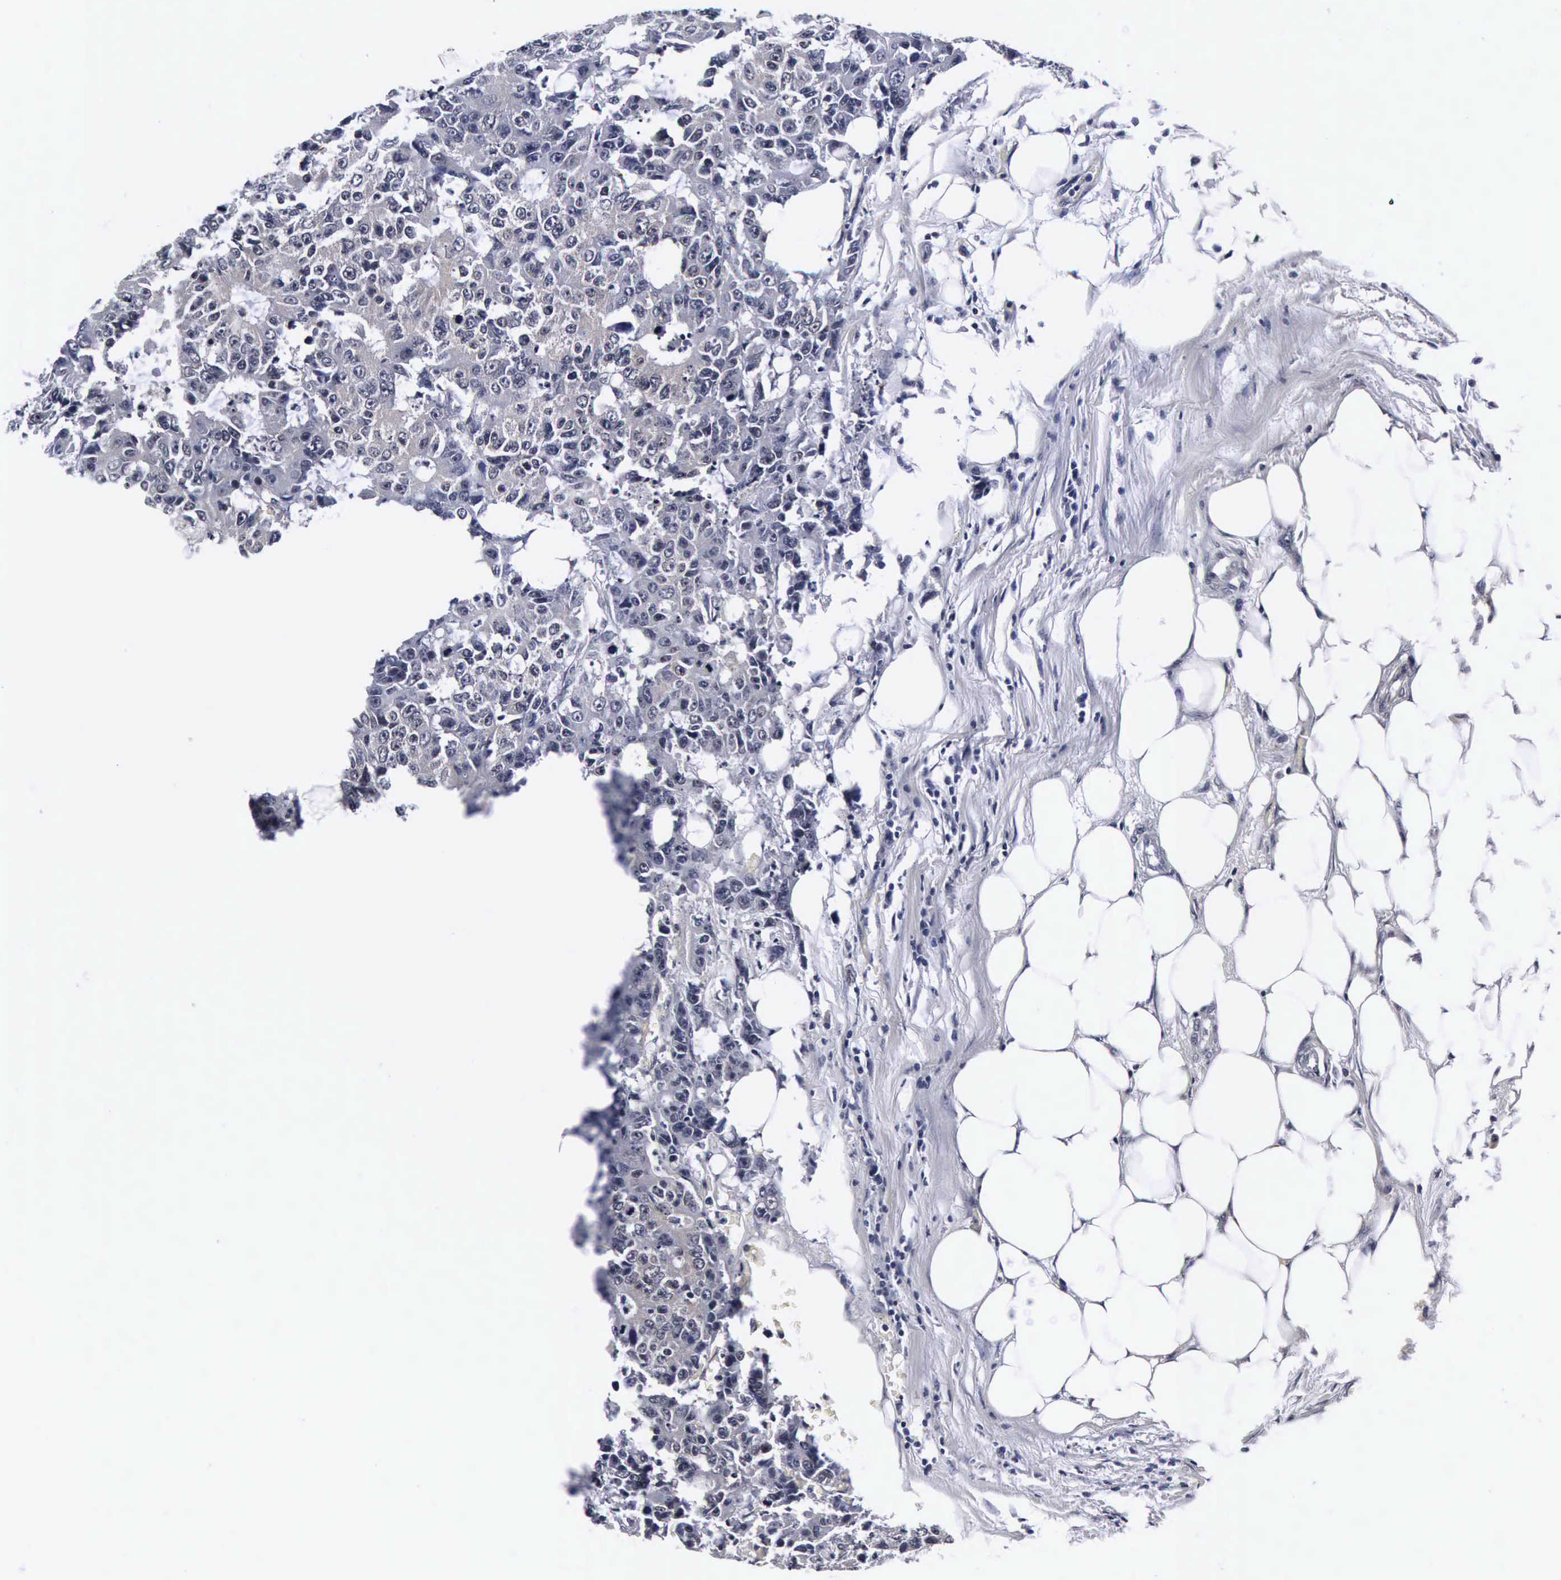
{"staining": {"intensity": "weak", "quantity": "25%-75%", "location": "cytoplasmic/membranous"}, "tissue": "colorectal cancer", "cell_type": "Tumor cells", "image_type": "cancer", "snomed": [{"axis": "morphology", "description": "Adenocarcinoma, NOS"}, {"axis": "topography", "description": "Colon"}], "caption": "Approximately 25%-75% of tumor cells in human adenocarcinoma (colorectal) reveal weak cytoplasmic/membranous protein positivity as visualized by brown immunohistochemical staining.", "gene": "UBC", "patient": {"sex": "female", "age": 86}}